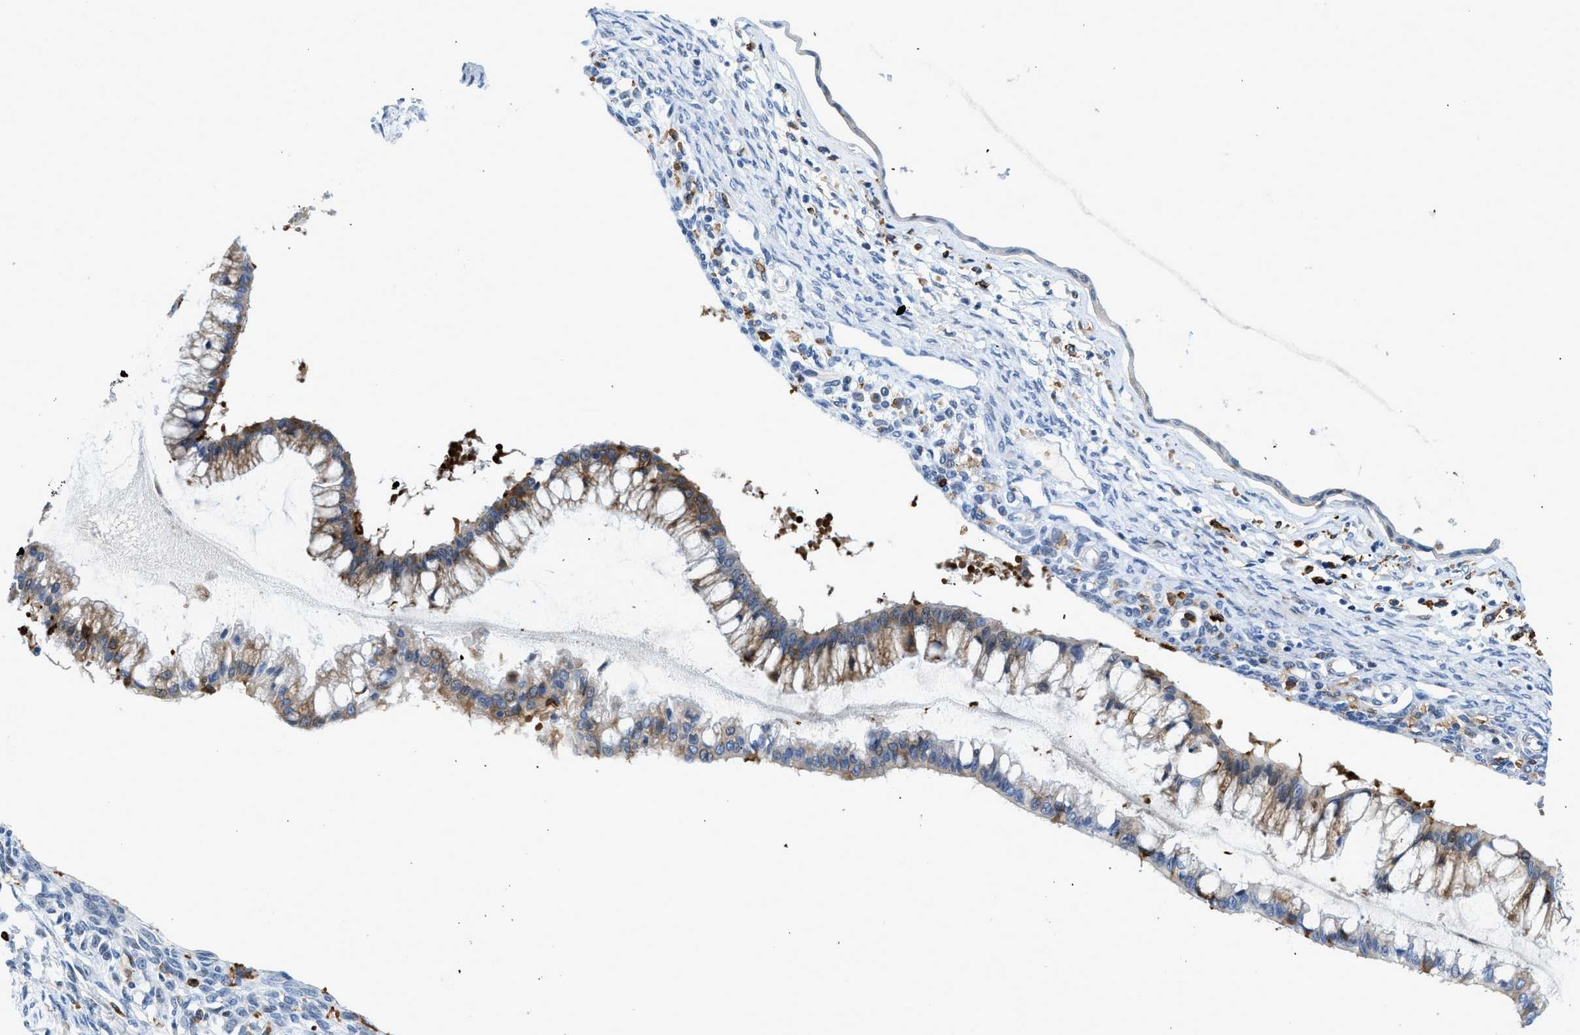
{"staining": {"intensity": "moderate", "quantity": "25%-75%", "location": "cytoplasmic/membranous"}, "tissue": "ovarian cancer", "cell_type": "Tumor cells", "image_type": "cancer", "snomed": [{"axis": "morphology", "description": "Cystadenocarcinoma, mucinous, NOS"}, {"axis": "topography", "description": "Ovary"}], "caption": "A histopathology image of ovarian cancer (mucinous cystadenocarcinoma) stained for a protein demonstrates moderate cytoplasmic/membranous brown staining in tumor cells.", "gene": "CD226", "patient": {"sex": "female", "age": 73}}